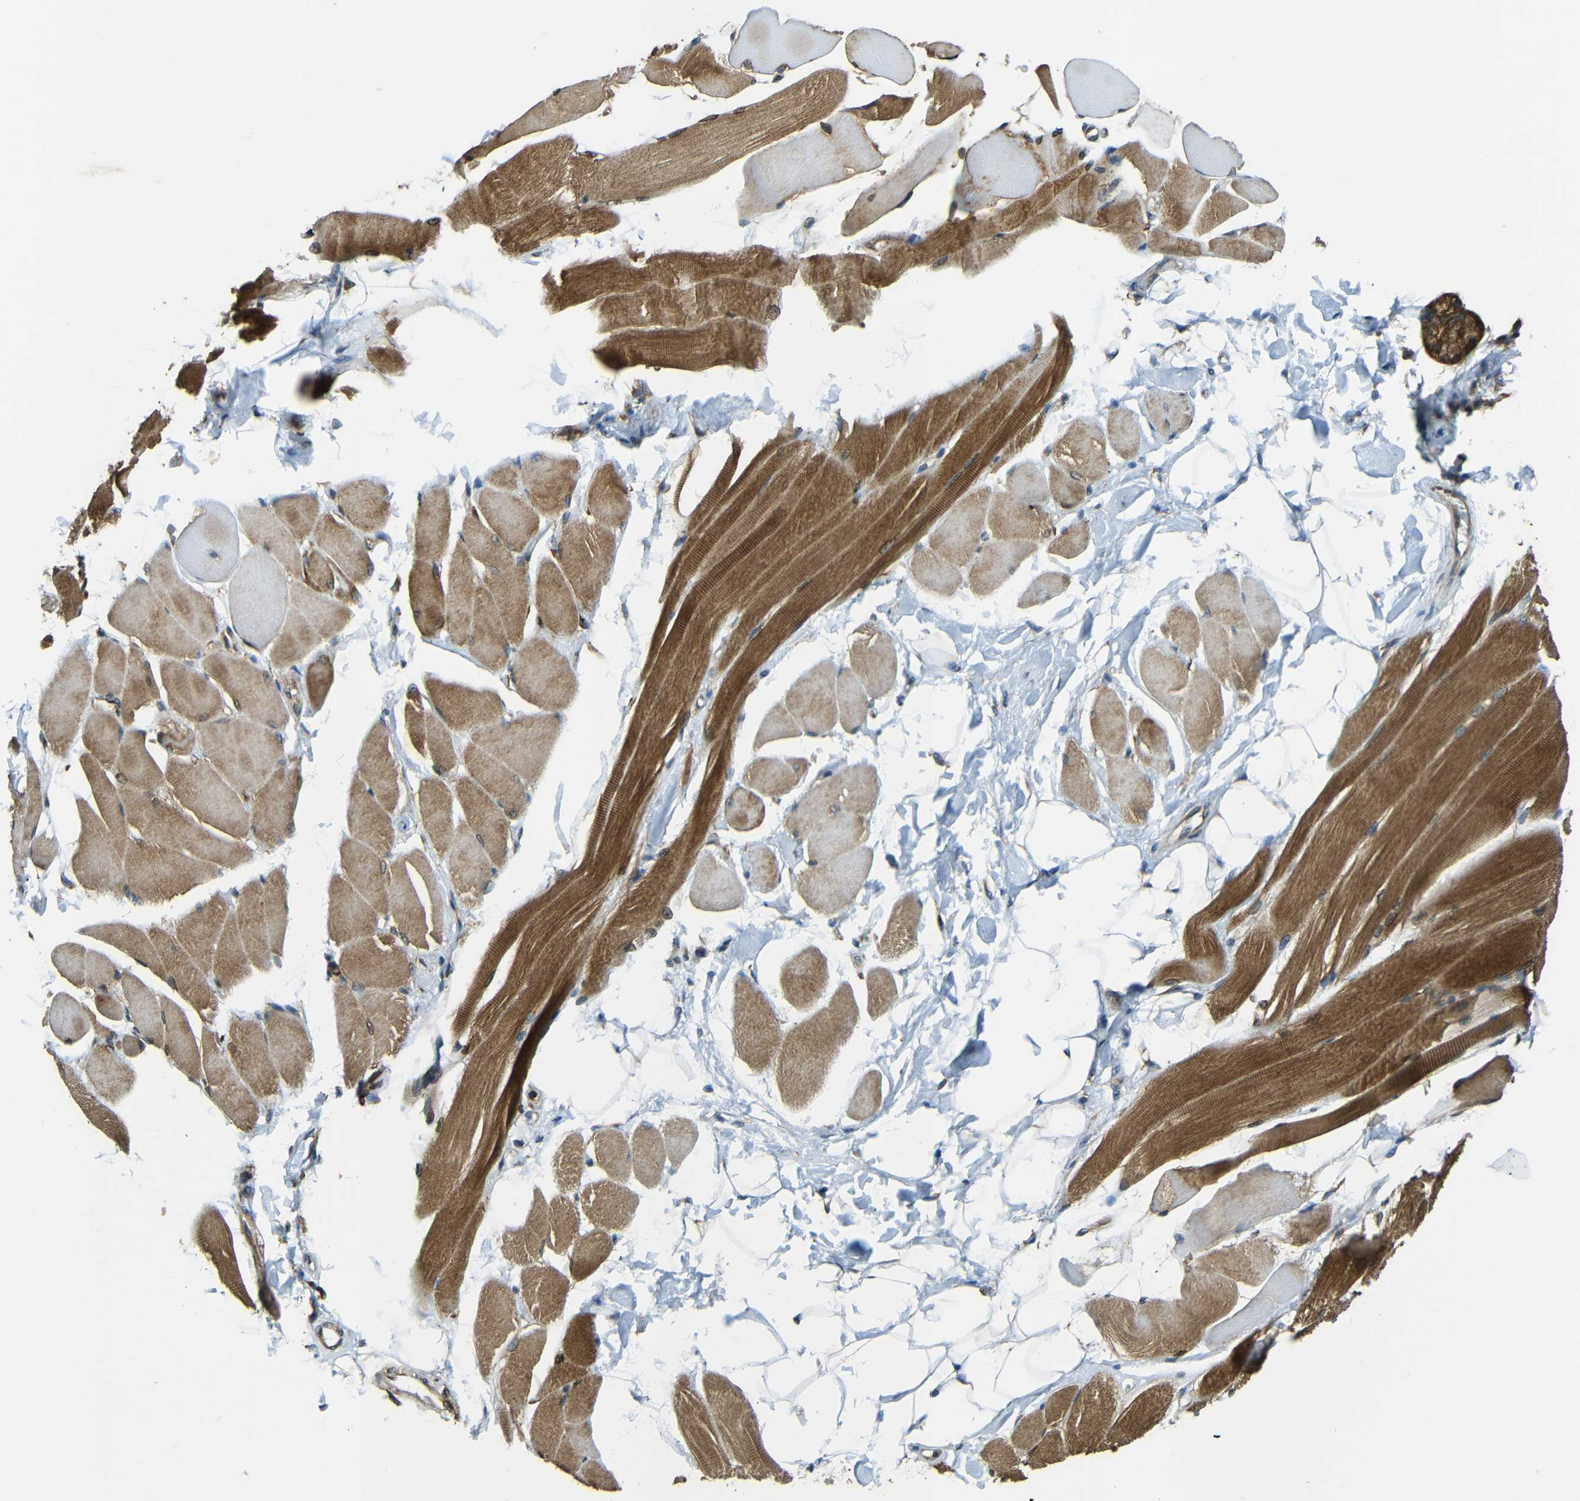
{"staining": {"intensity": "strong", "quantity": "25%-75%", "location": "cytoplasmic/membranous"}, "tissue": "skeletal muscle", "cell_type": "Myocytes", "image_type": "normal", "snomed": [{"axis": "morphology", "description": "Normal tissue, NOS"}, {"axis": "topography", "description": "Skeletal muscle"}, {"axis": "topography", "description": "Peripheral nerve tissue"}], "caption": "Protein analysis of benign skeletal muscle displays strong cytoplasmic/membranous positivity in approximately 25%-75% of myocytes.", "gene": "VAPB", "patient": {"sex": "female", "age": 84}}